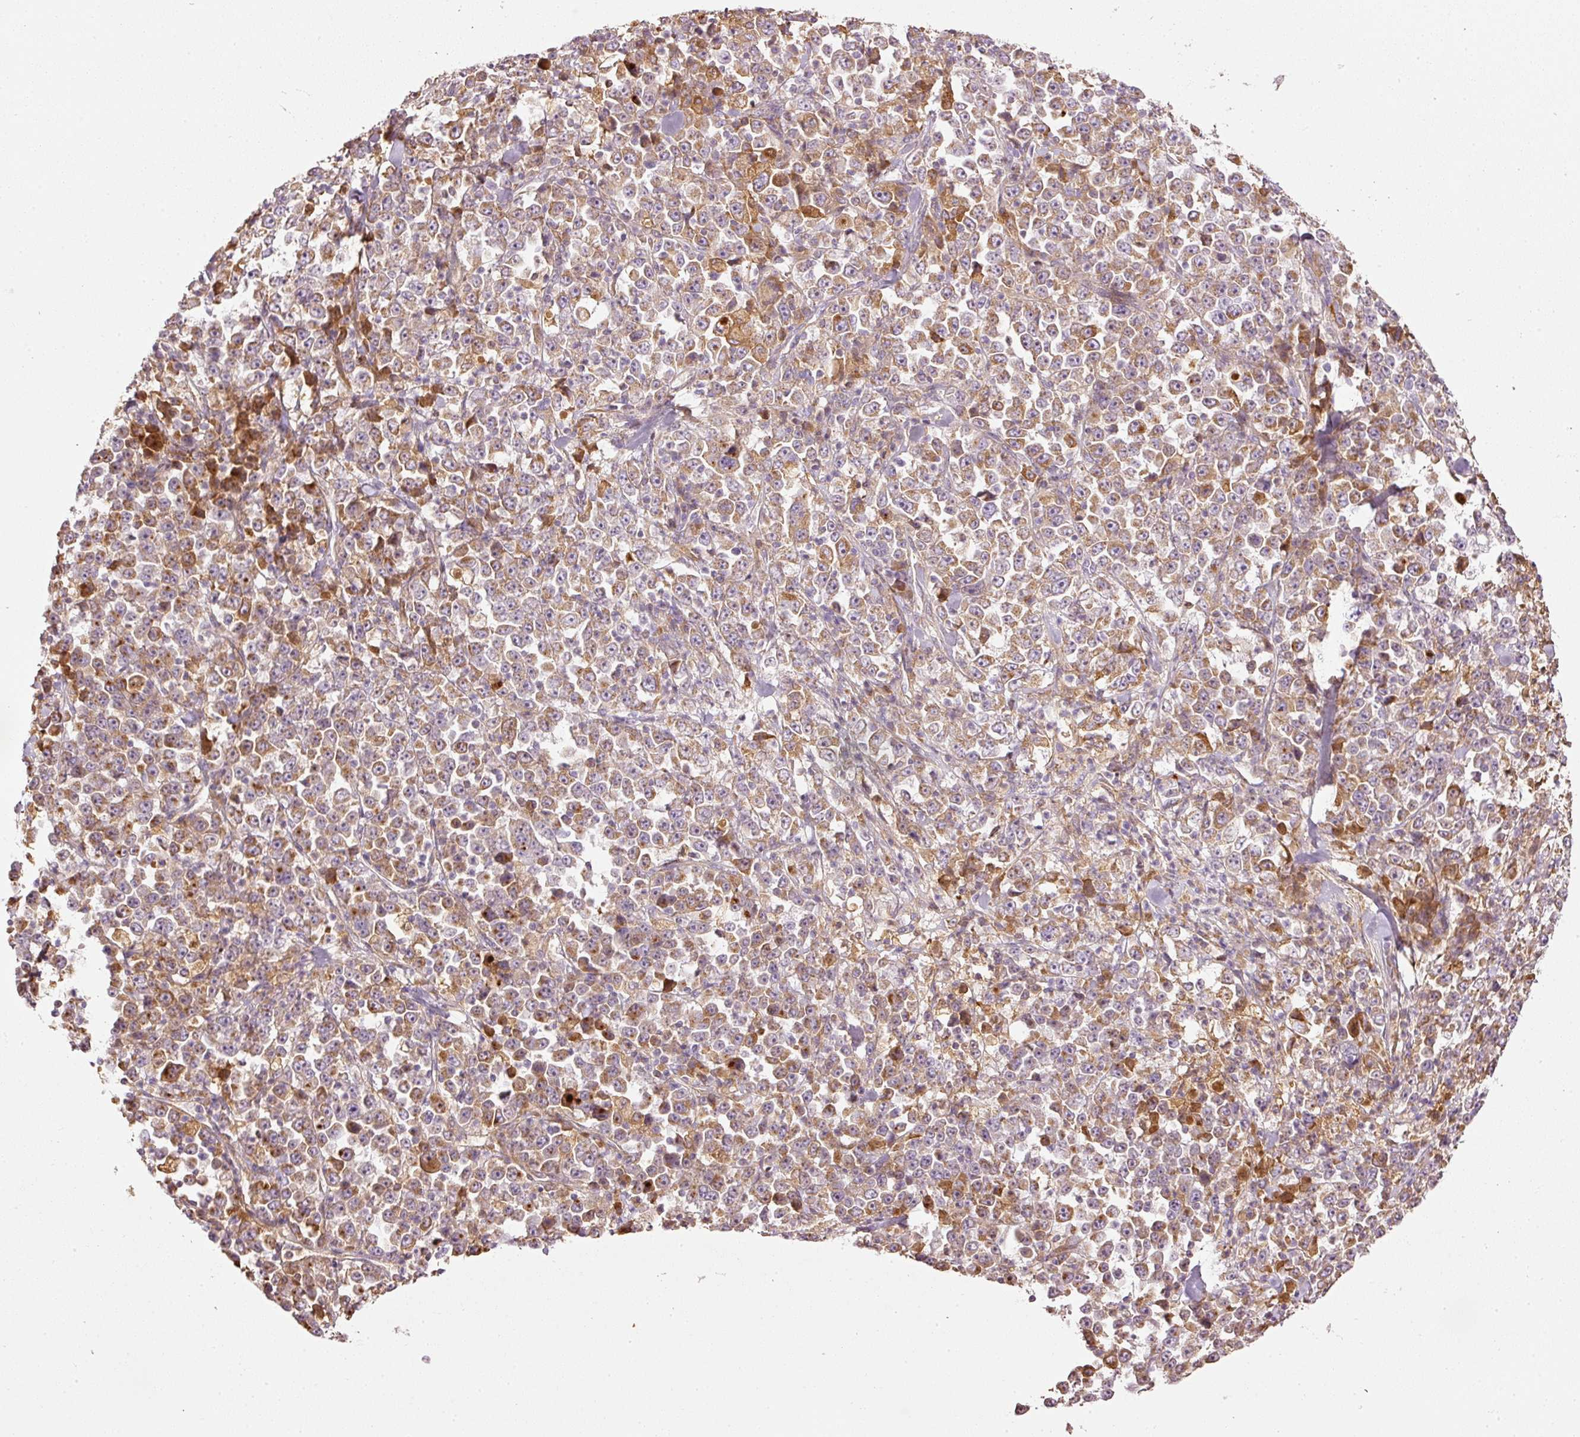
{"staining": {"intensity": "moderate", "quantity": ">75%", "location": "cytoplasmic/membranous"}, "tissue": "stomach cancer", "cell_type": "Tumor cells", "image_type": "cancer", "snomed": [{"axis": "morphology", "description": "Normal tissue, NOS"}, {"axis": "morphology", "description": "Adenocarcinoma, NOS"}, {"axis": "topography", "description": "Stomach, upper"}, {"axis": "topography", "description": "Stomach"}], "caption": "Stomach adenocarcinoma was stained to show a protein in brown. There is medium levels of moderate cytoplasmic/membranous expression in approximately >75% of tumor cells.", "gene": "SERPING1", "patient": {"sex": "male", "age": 59}}